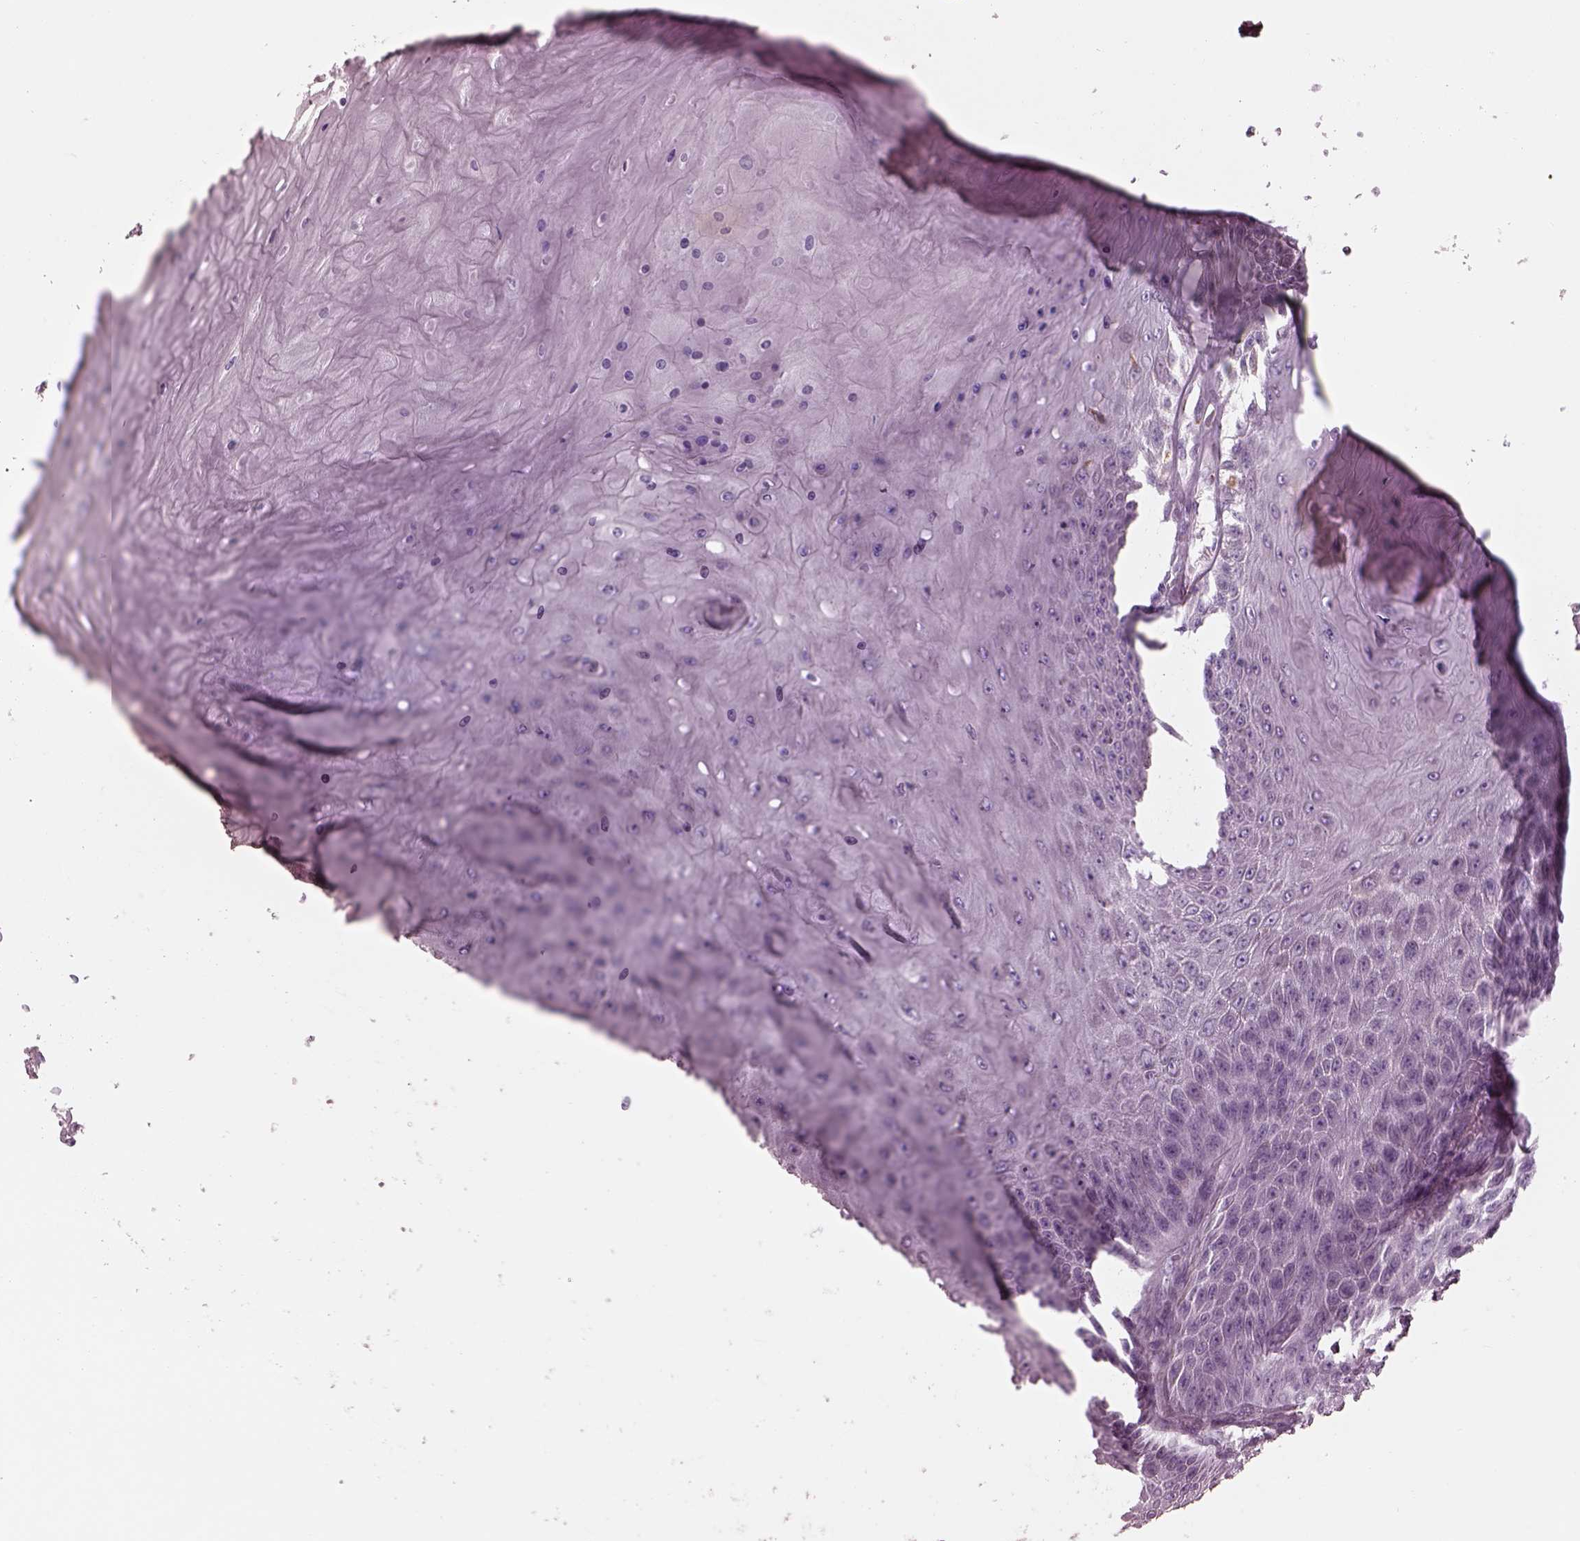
{"staining": {"intensity": "negative", "quantity": "none", "location": "none"}, "tissue": "skin cancer", "cell_type": "Tumor cells", "image_type": "cancer", "snomed": [{"axis": "morphology", "description": "Squamous cell carcinoma, NOS"}, {"axis": "topography", "description": "Skin"}], "caption": "Tumor cells show no significant positivity in skin cancer. (DAB IHC visualized using brightfield microscopy, high magnification).", "gene": "CADM2", "patient": {"sex": "male", "age": 62}}